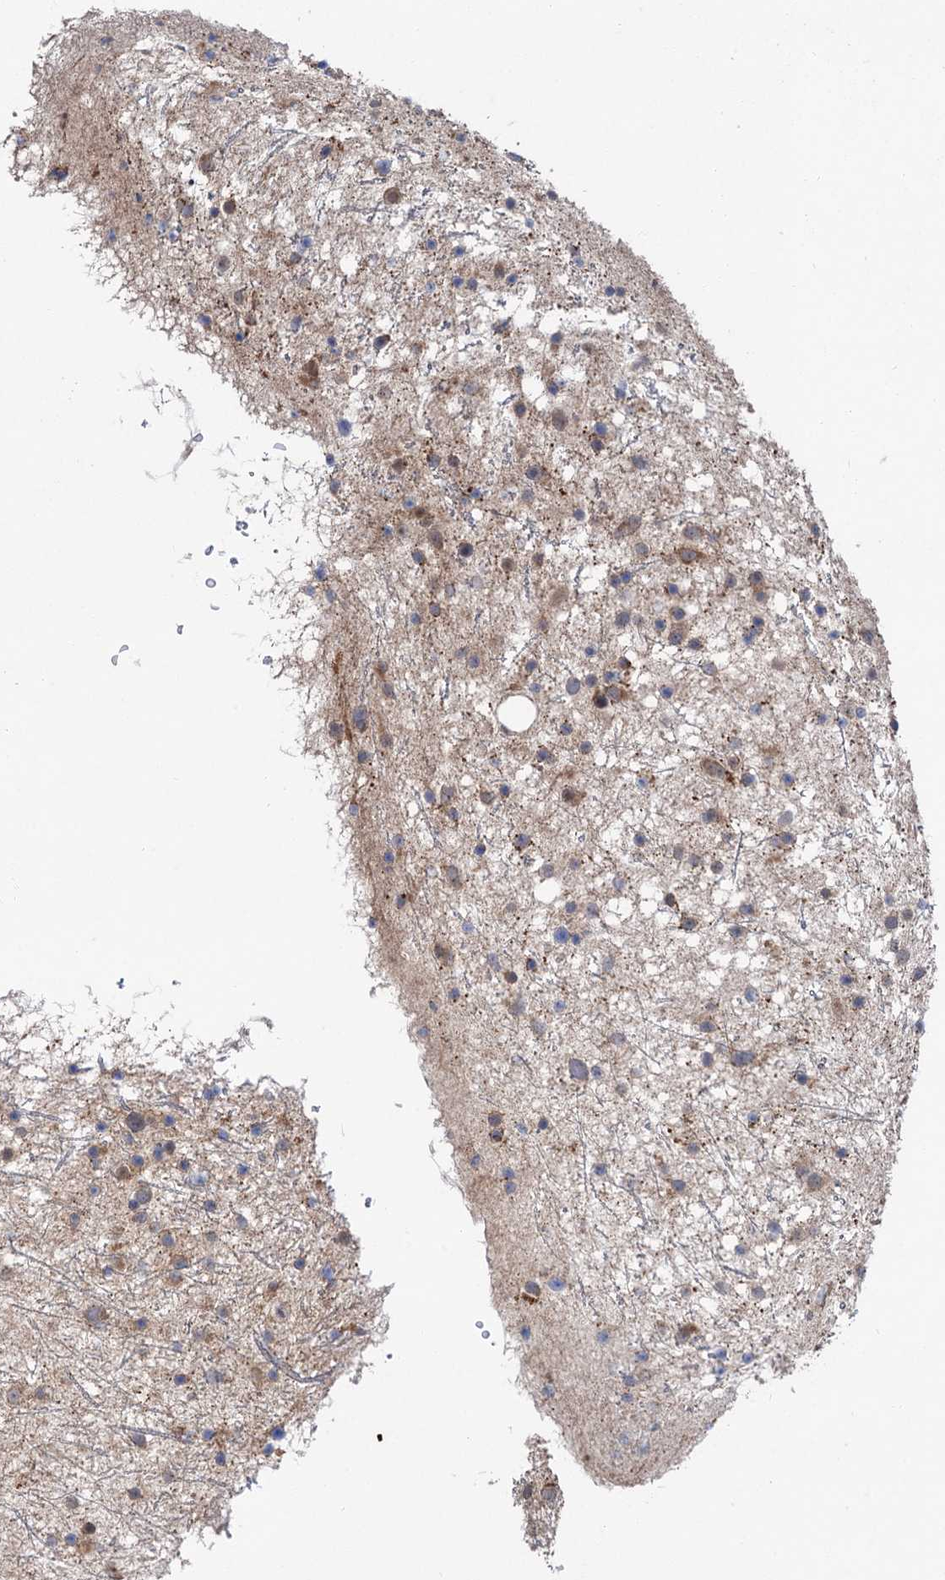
{"staining": {"intensity": "moderate", "quantity": ">75%", "location": "cytoplasmic/membranous"}, "tissue": "glioma", "cell_type": "Tumor cells", "image_type": "cancer", "snomed": [{"axis": "morphology", "description": "Glioma, malignant, Low grade"}, {"axis": "topography", "description": "Cerebral cortex"}], "caption": "Immunohistochemical staining of glioma reveals moderate cytoplasmic/membranous protein expression in about >75% of tumor cells.", "gene": "NAA25", "patient": {"sex": "female", "age": 39}}